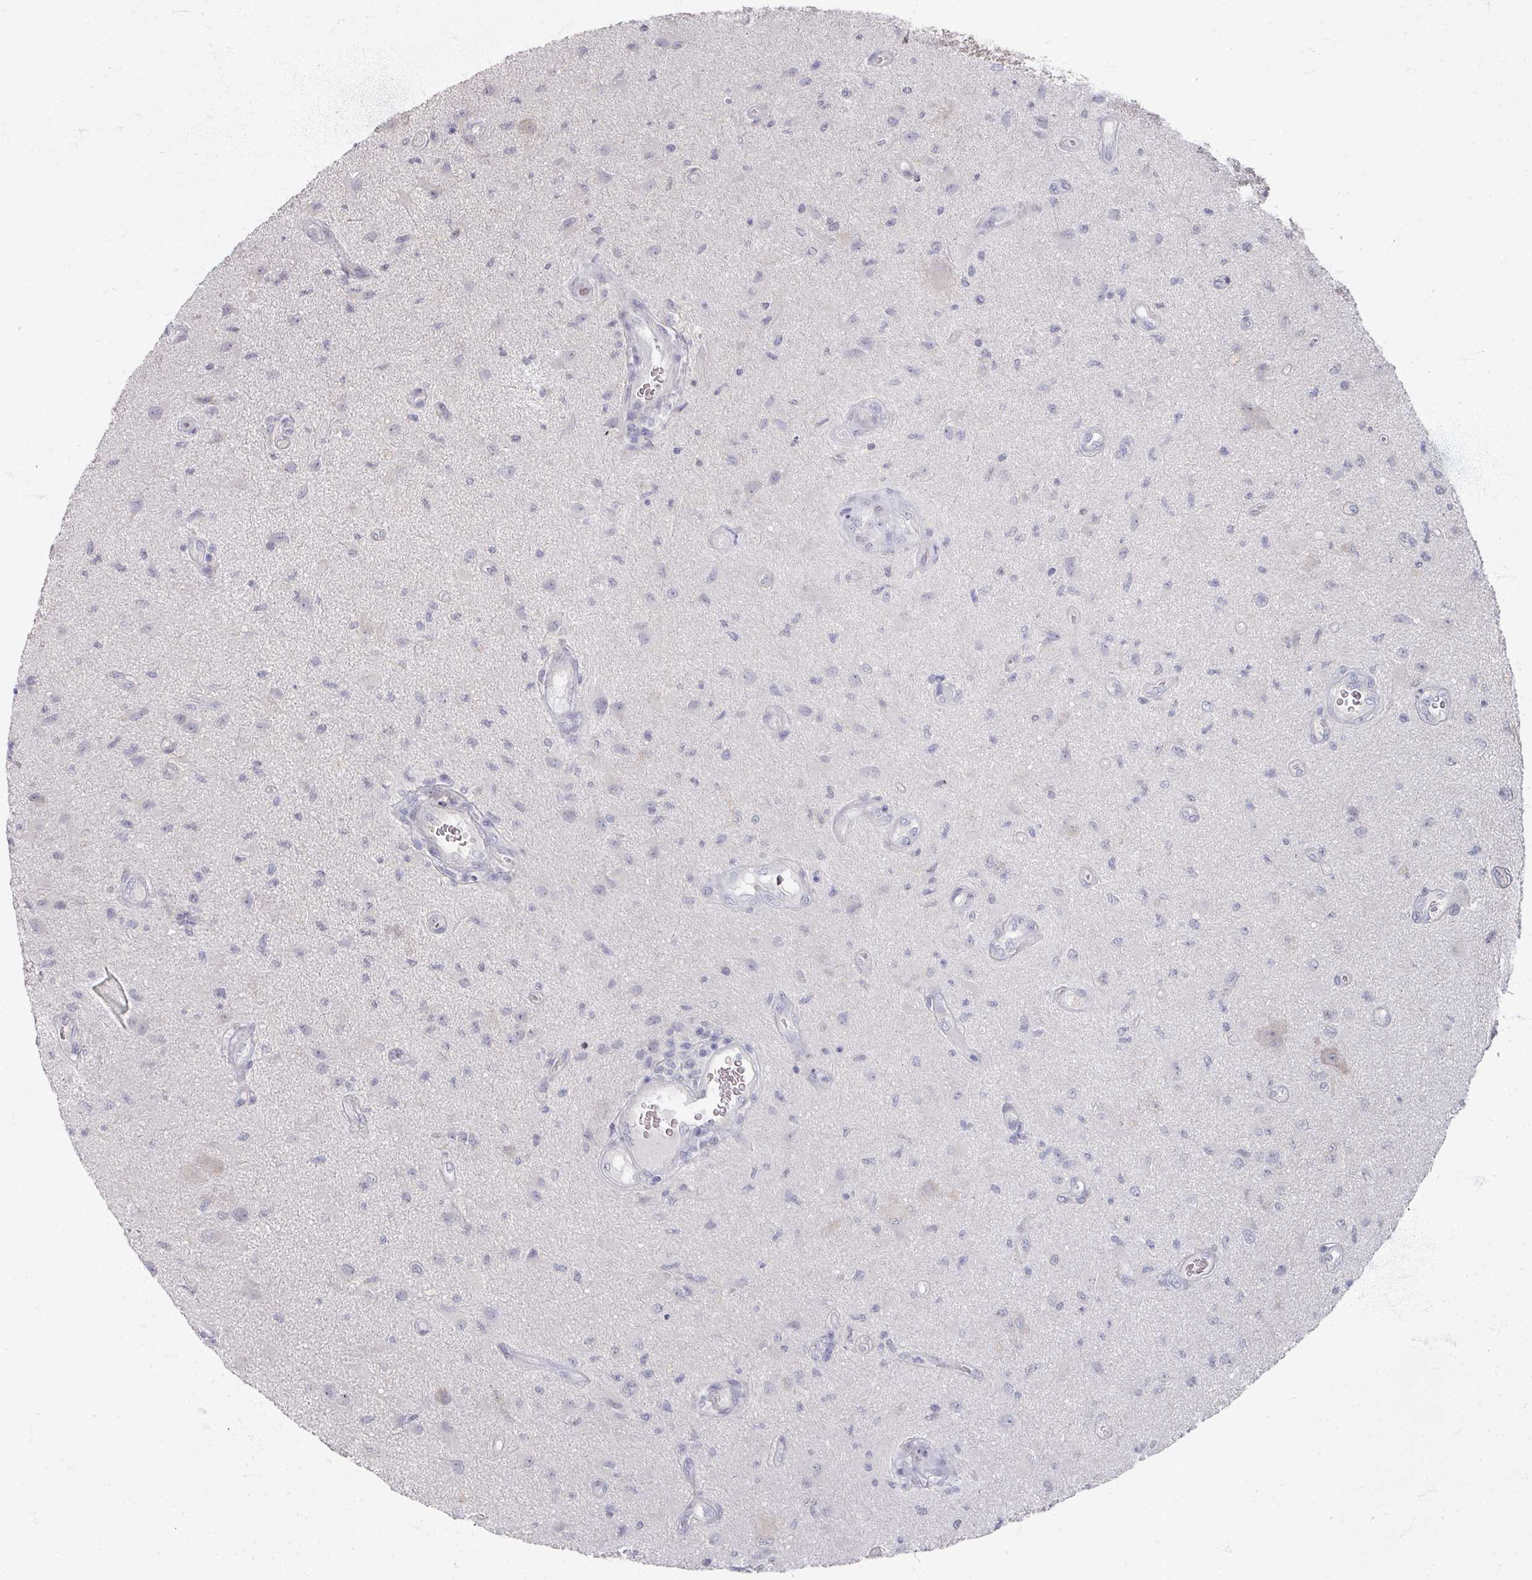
{"staining": {"intensity": "negative", "quantity": "none", "location": "none"}, "tissue": "glioma", "cell_type": "Tumor cells", "image_type": "cancer", "snomed": [{"axis": "morphology", "description": "Glioma, malignant, High grade"}, {"axis": "topography", "description": "Brain"}], "caption": "DAB (3,3'-diaminobenzidine) immunohistochemical staining of human glioma exhibits no significant staining in tumor cells.", "gene": "TTYH3", "patient": {"sex": "male", "age": 67}}